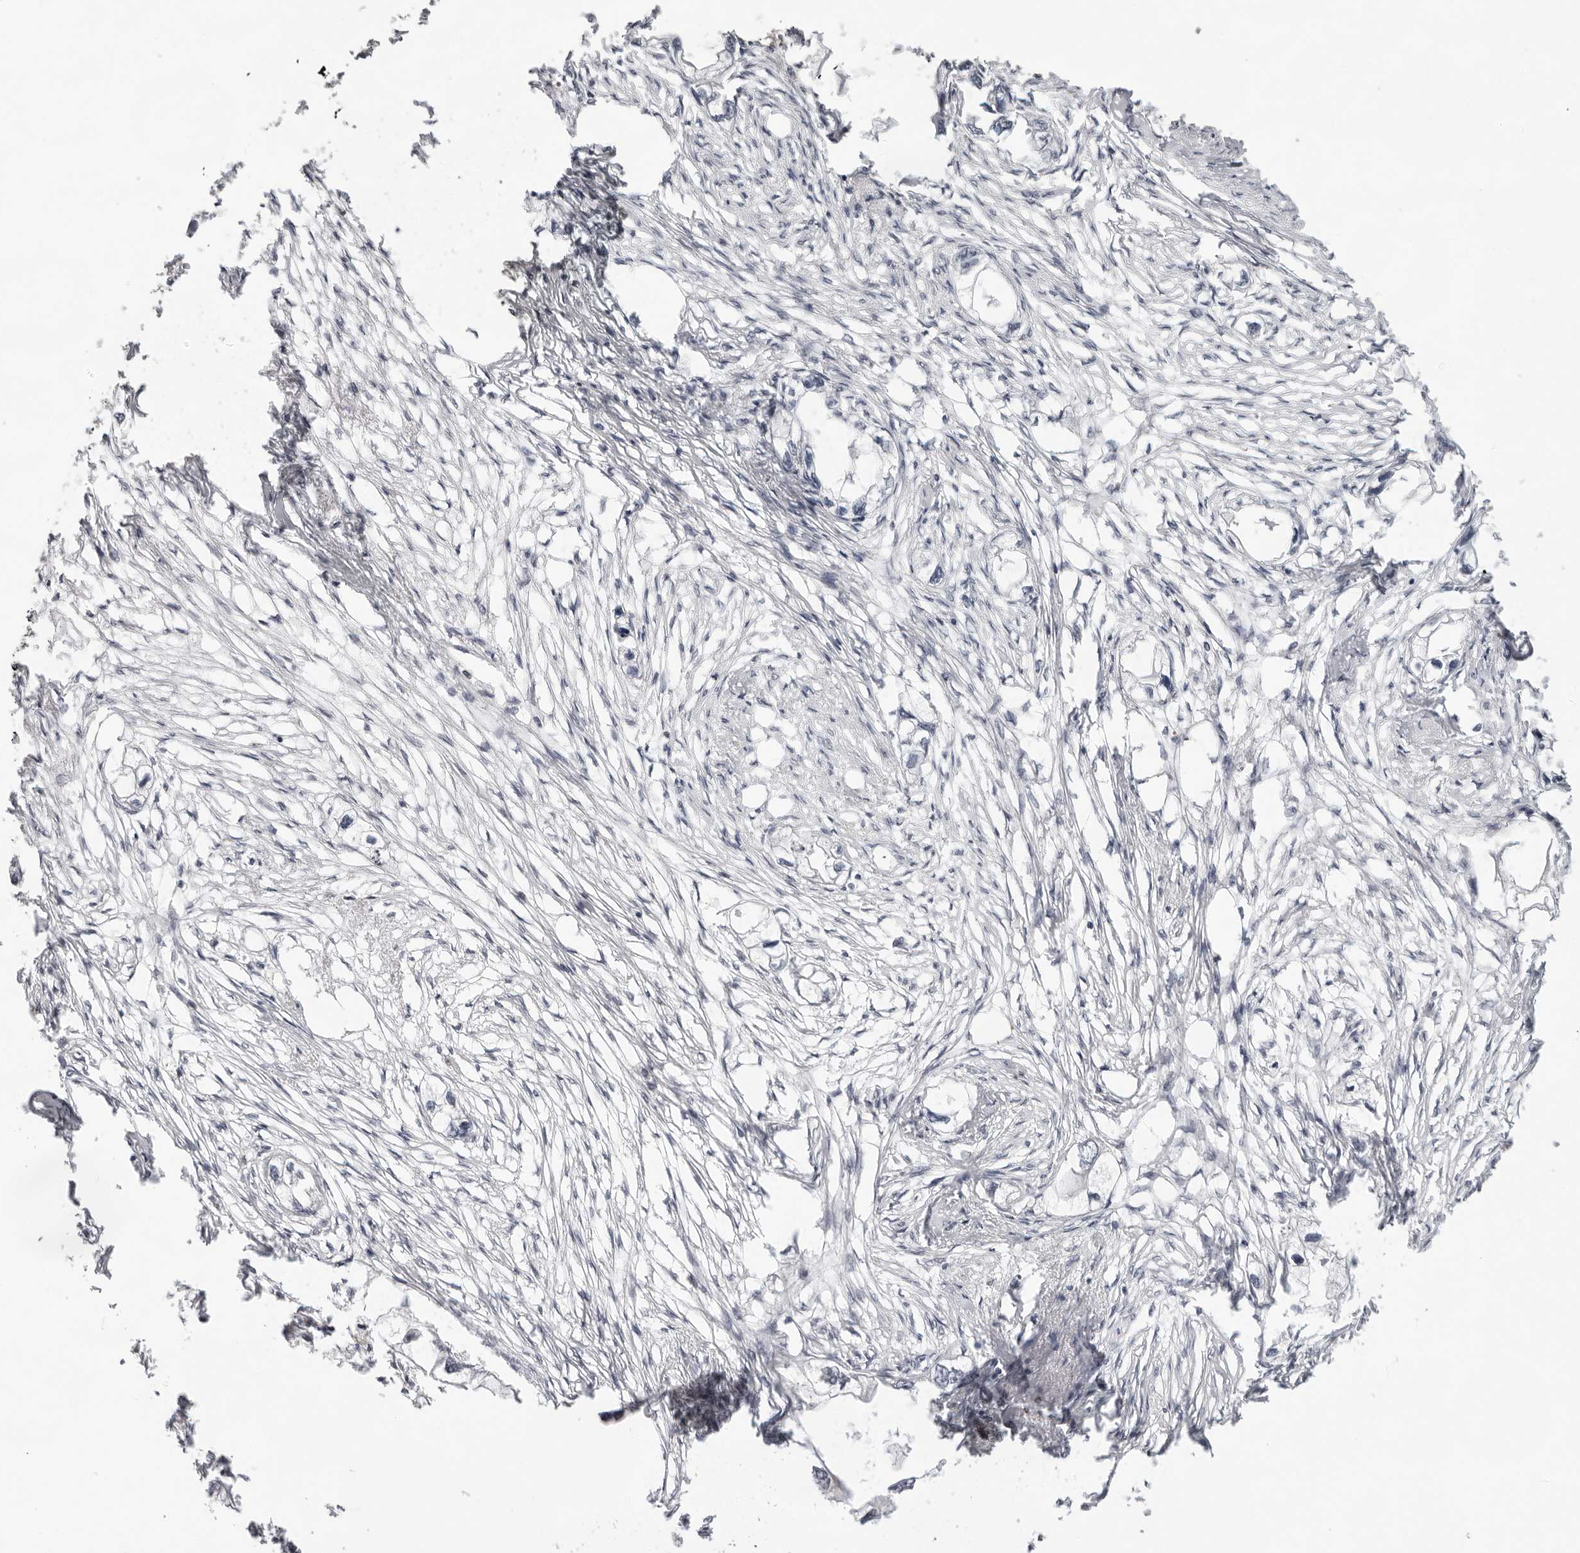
{"staining": {"intensity": "negative", "quantity": "none", "location": "none"}, "tissue": "endometrial cancer", "cell_type": "Tumor cells", "image_type": "cancer", "snomed": [{"axis": "morphology", "description": "Adenocarcinoma, NOS"}, {"axis": "morphology", "description": "Adenocarcinoma, metastatic, NOS"}, {"axis": "topography", "description": "Adipose tissue"}, {"axis": "topography", "description": "Endometrium"}], "caption": "Tumor cells show no significant protein positivity in endometrial cancer.", "gene": "CASP7", "patient": {"sex": "female", "age": 67}}